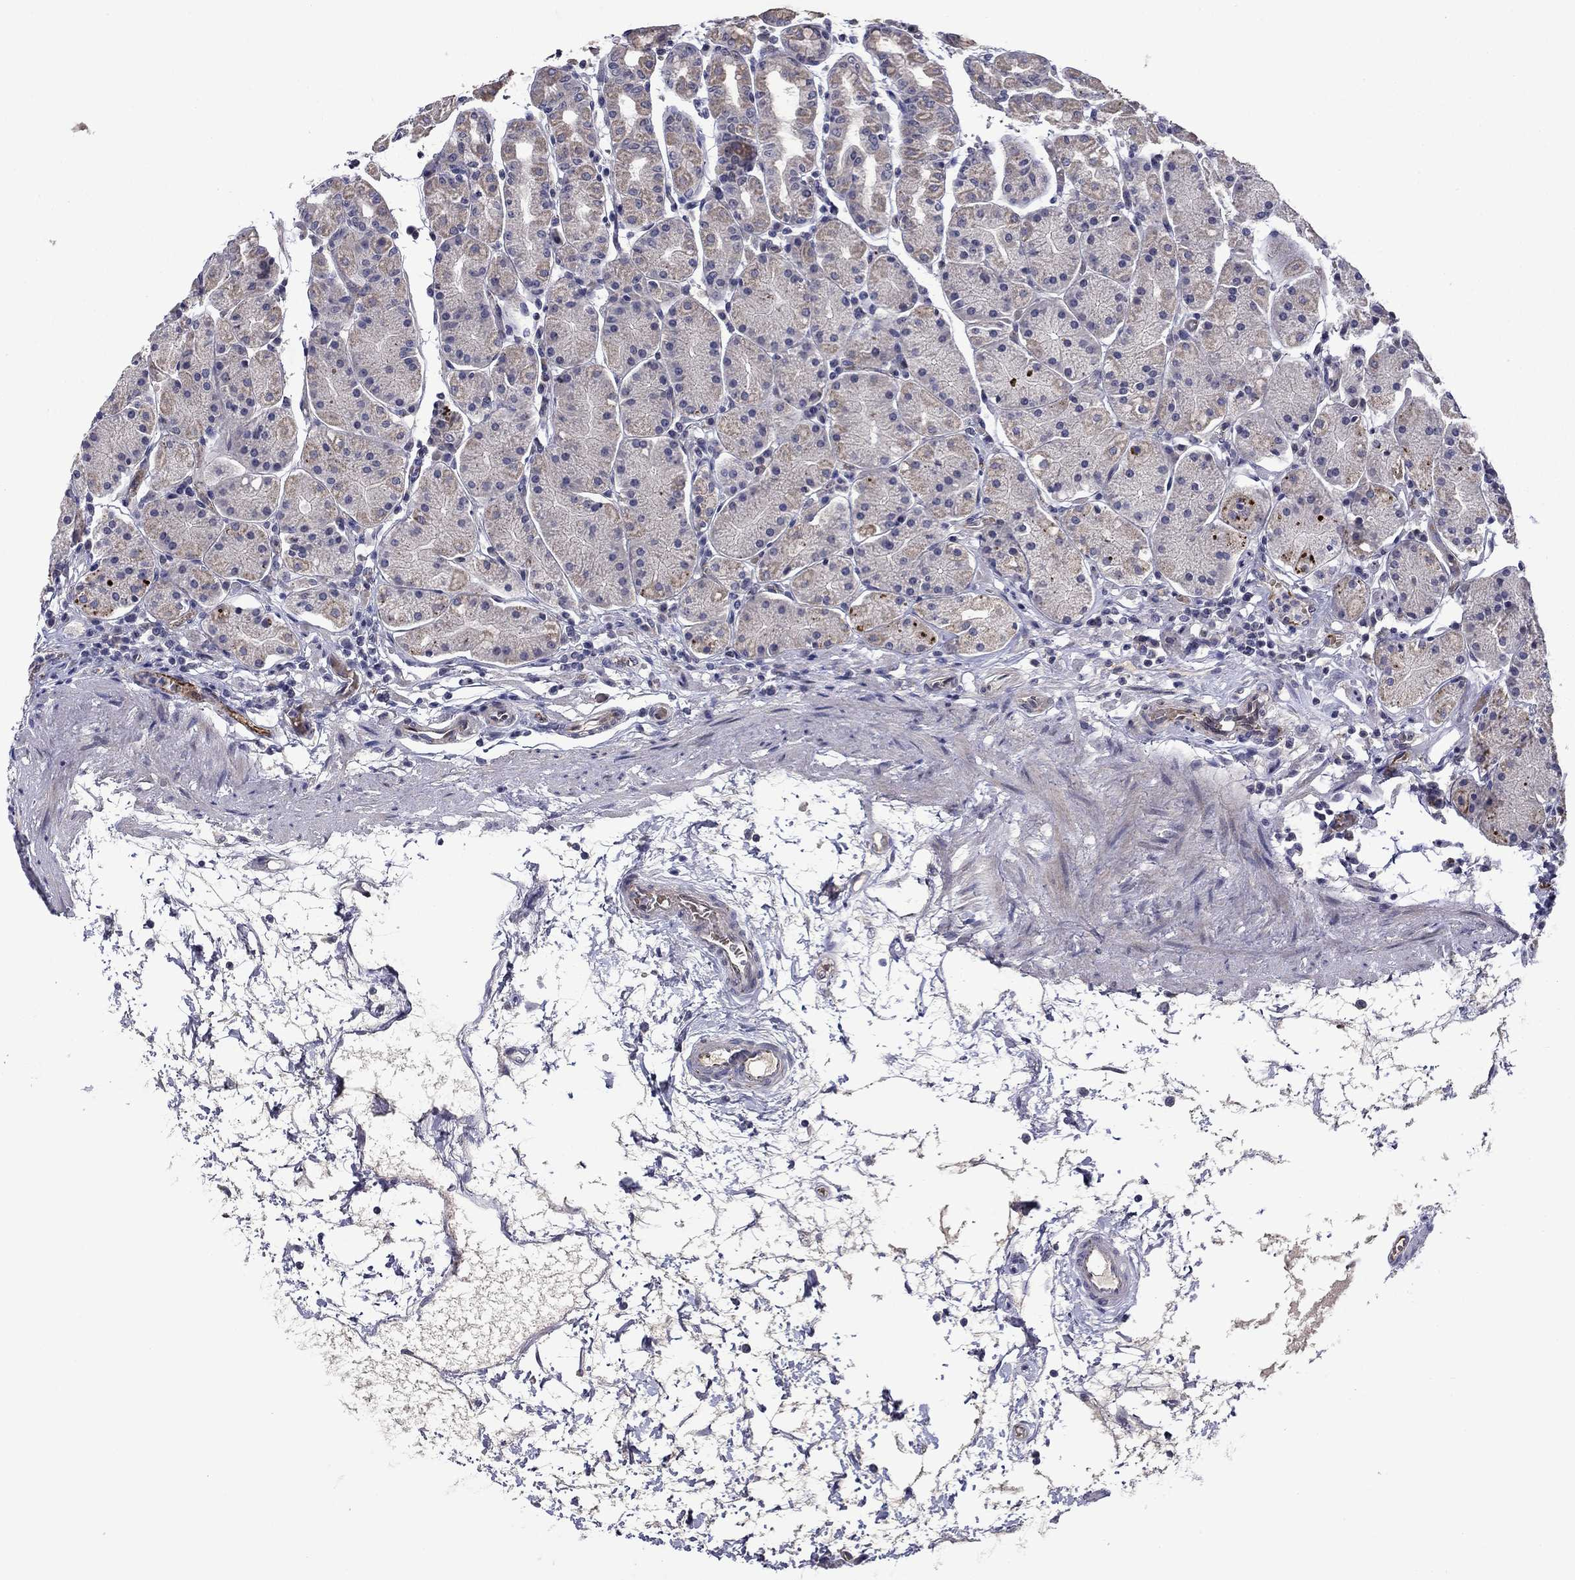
{"staining": {"intensity": "negative", "quantity": "none", "location": "none"}, "tissue": "stomach", "cell_type": "Glandular cells", "image_type": "normal", "snomed": [{"axis": "morphology", "description": "Normal tissue, NOS"}, {"axis": "topography", "description": "Stomach"}], "caption": "A high-resolution image shows immunohistochemistry (IHC) staining of unremarkable stomach, which exhibits no significant staining in glandular cells. (DAB IHC visualized using brightfield microscopy, high magnification).", "gene": "SLITRK1", "patient": {"sex": "male", "age": 54}}